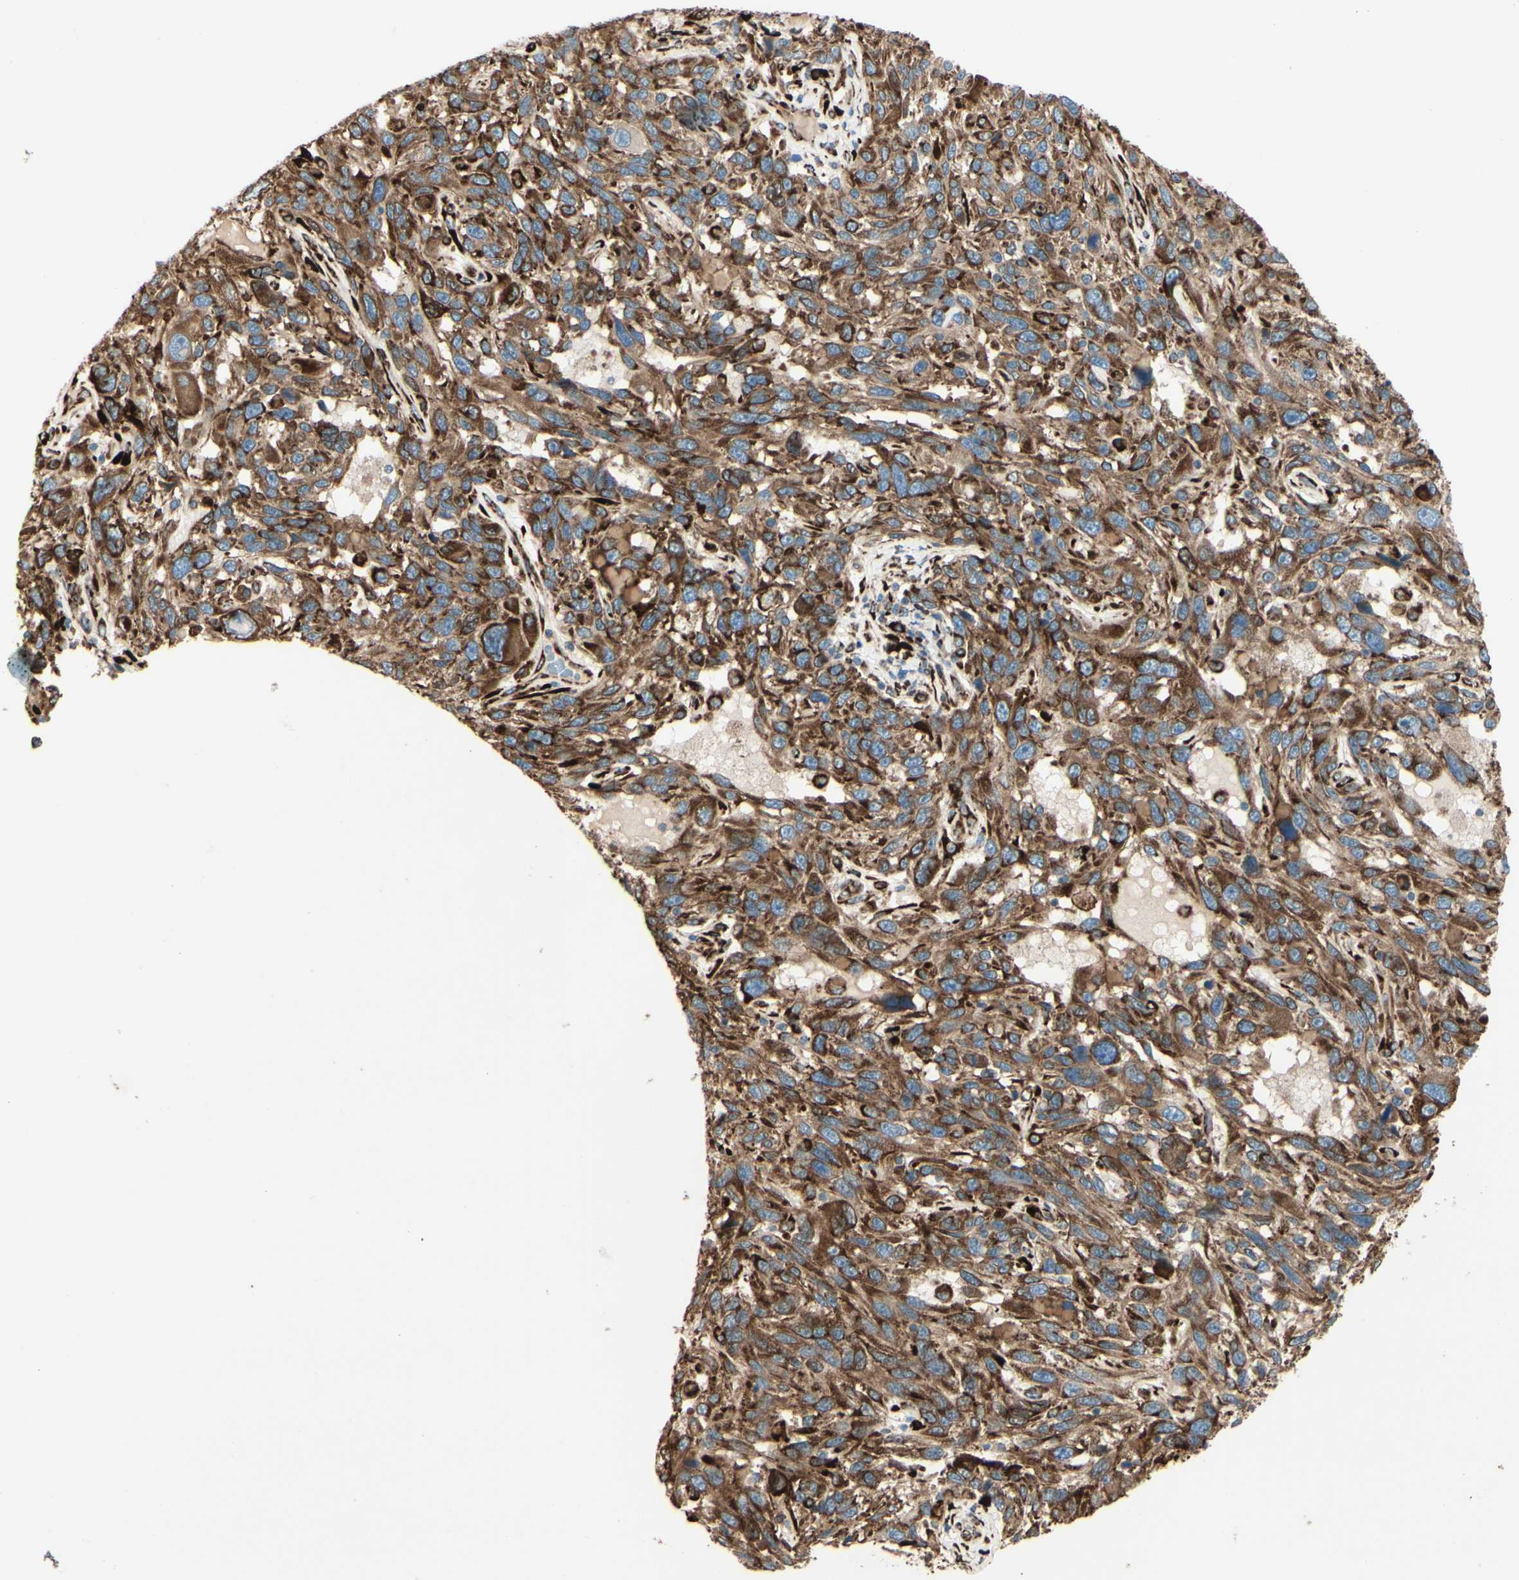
{"staining": {"intensity": "strong", "quantity": ">75%", "location": "cytoplasmic/membranous"}, "tissue": "melanoma", "cell_type": "Tumor cells", "image_type": "cancer", "snomed": [{"axis": "morphology", "description": "Malignant melanoma, NOS"}, {"axis": "topography", "description": "Skin"}], "caption": "Immunohistochemistry of malignant melanoma demonstrates high levels of strong cytoplasmic/membranous expression in approximately >75% of tumor cells.", "gene": "RRBP1", "patient": {"sex": "male", "age": 53}}